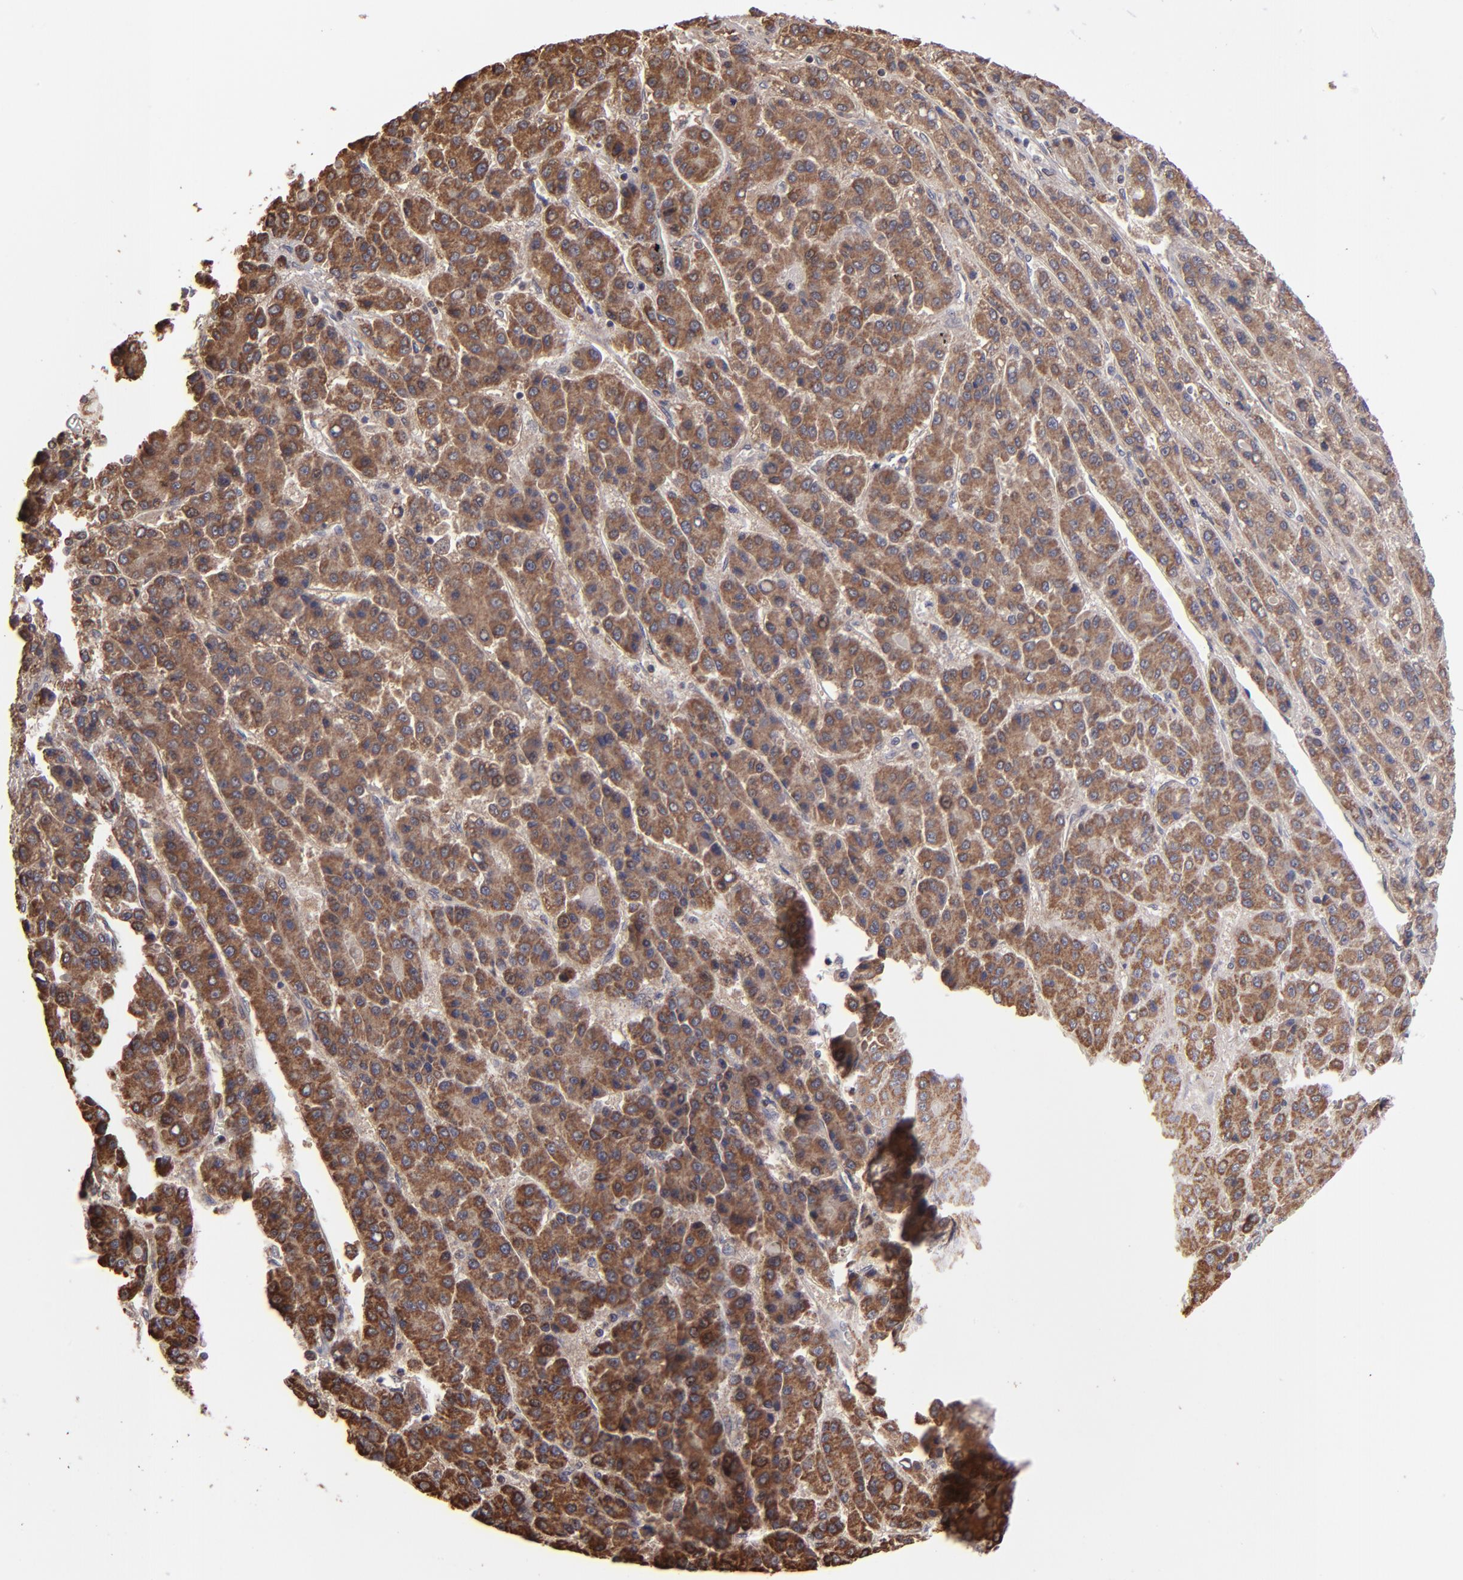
{"staining": {"intensity": "moderate", "quantity": ">75%", "location": "cytoplasmic/membranous"}, "tissue": "liver cancer", "cell_type": "Tumor cells", "image_type": "cancer", "snomed": [{"axis": "morphology", "description": "Carcinoma, Hepatocellular, NOS"}, {"axis": "topography", "description": "Liver"}], "caption": "High-power microscopy captured an immunohistochemistry micrograph of liver cancer (hepatocellular carcinoma), revealing moderate cytoplasmic/membranous staining in approximately >75% of tumor cells.", "gene": "SLC15A1", "patient": {"sex": "male", "age": 70}}